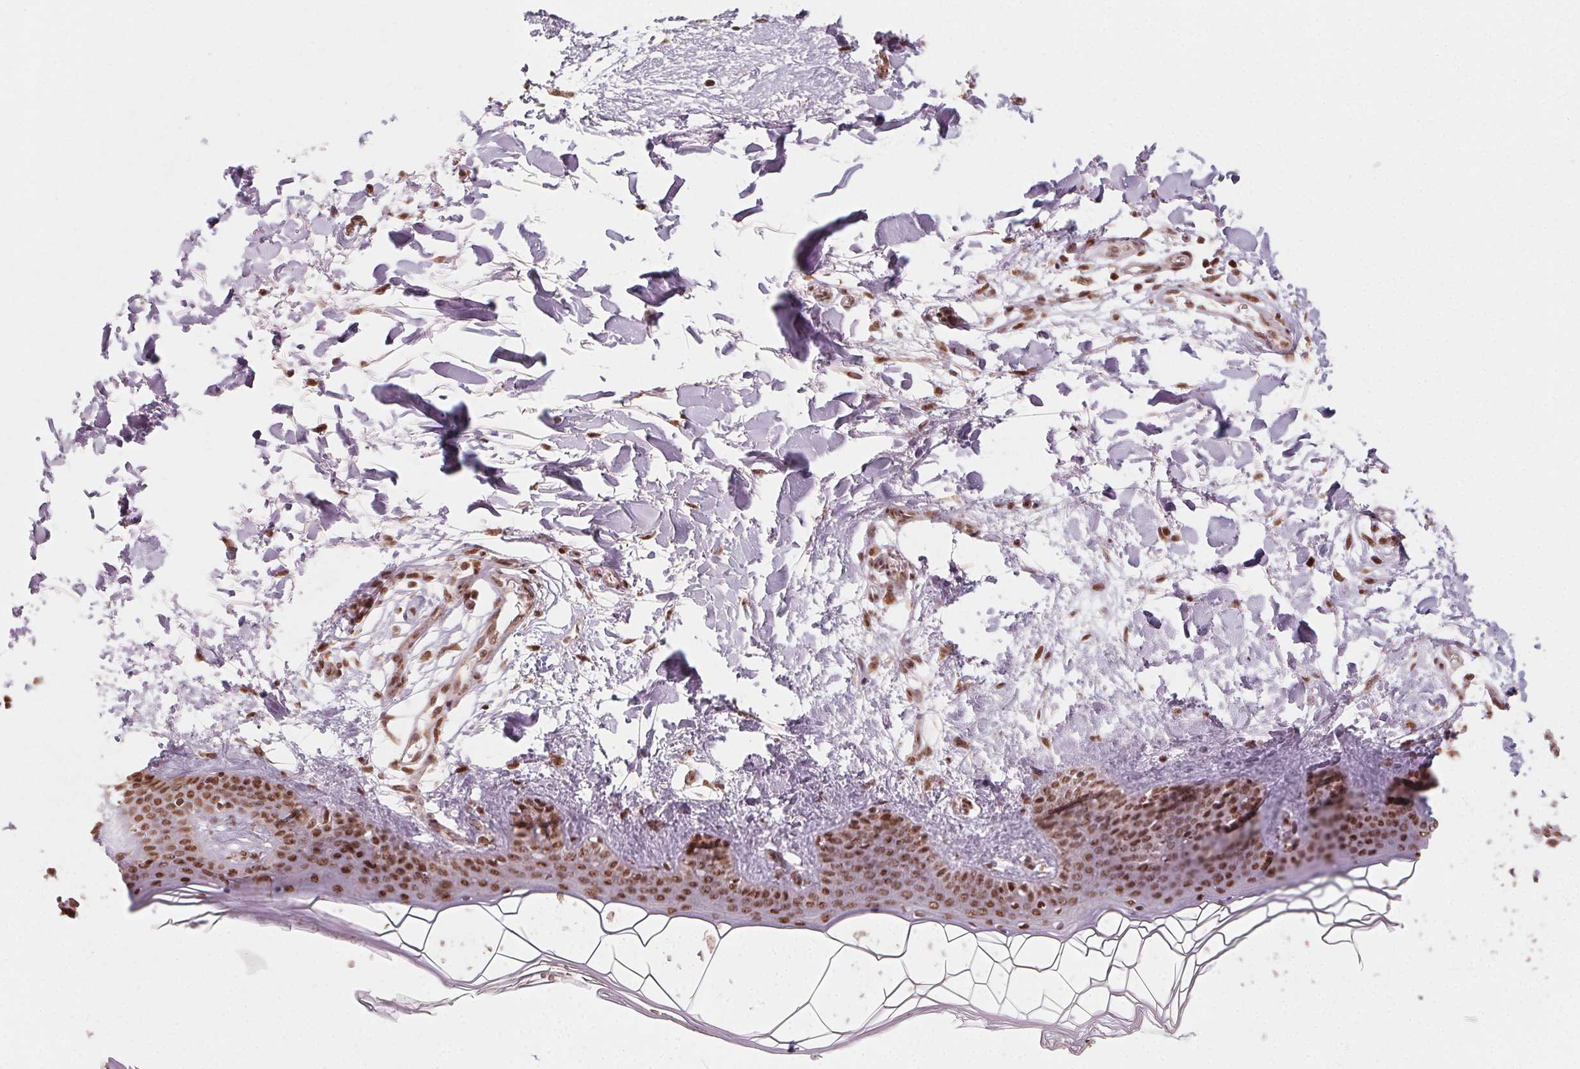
{"staining": {"intensity": "moderate", "quantity": ">75%", "location": "nuclear"}, "tissue": "skin", "cell_type": "Fibroblasts", "image_type": "normal", "snomed": [{"axis": "morphology", "description": "Normal tissue, NOS"}, {"axis": "topography", "description": "Skin"}], "caption": "This is a micrograph of IHC staining of benign skin, which shows moderate expression in the nuclear of fibroblasts.", "gene": "TOPORS", "patient": {"sex": "female", "age": 34}}